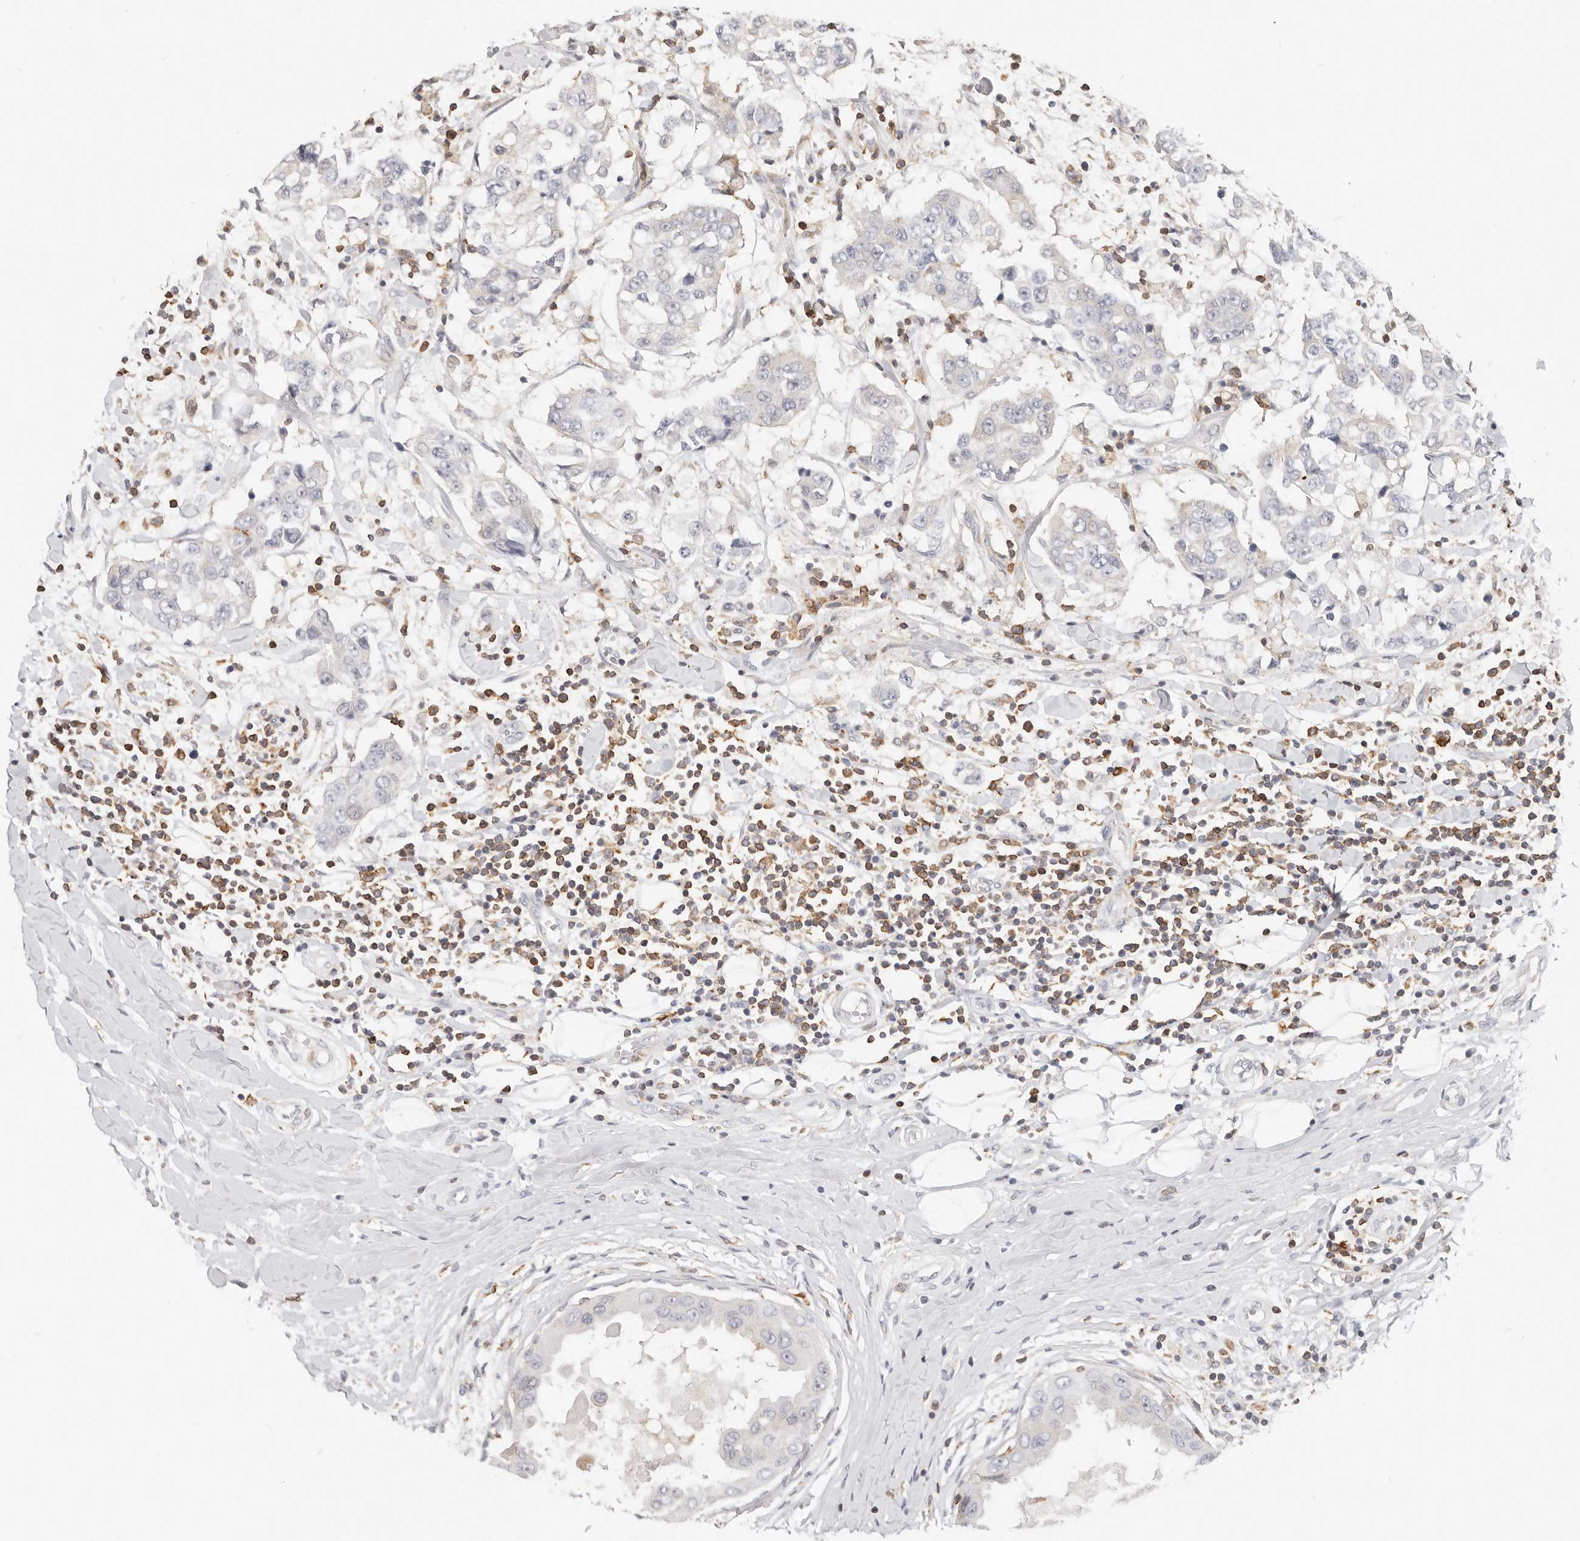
{"staining": {"intensity": "negative", "quantity": "none", "location": "none"}, "tissue": "breast cancer", "cell_type": "Tumor cells", "image_type": "cancer", "snomed": [{"axis": "morphology", "description": "Duct carcinoma"}, {"axis": "topography", "description": "Breast"}], "caption": "Immunohistochemistry (IHC) histopathology image of human breast cancer stained for a protein (brown), which shows no positivity in tumor cells.", "gene": "TMEM63B", "patient": {"sex": "female", "age": 27}}